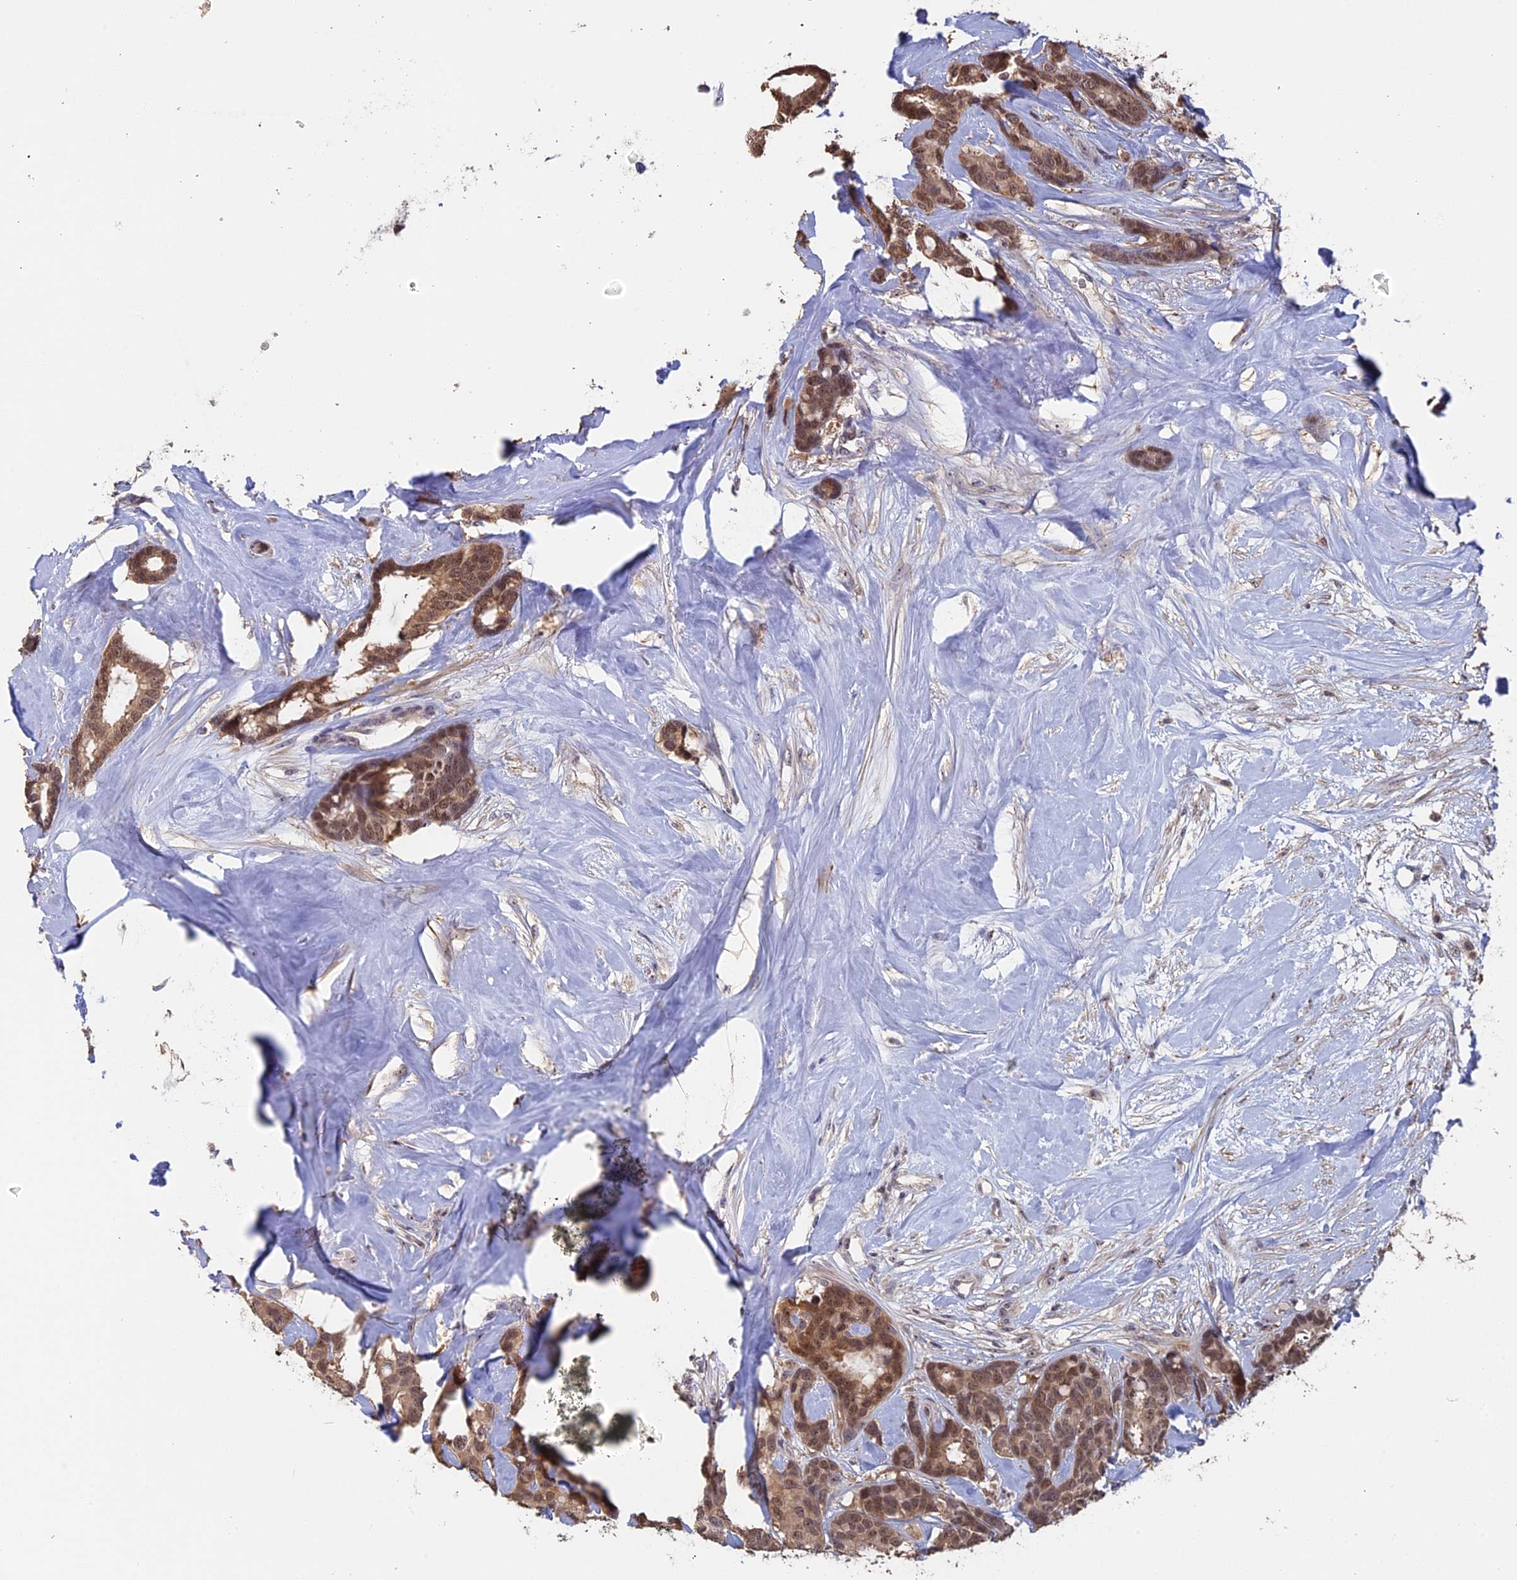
{"staining": {"intensity": "moderate", "quantity": ">75%", "location": "nuclear"}, "tissue": "breast cancer", "cell_type": "Tumor cells", "image_type": "cancer", "snomed": [{"axis": "morphology", "description": "Duct carcinoma"}, {"axis": "topography", "description": "Breast"}], "caption": "Protein analysis of breast cancer (intraductal carcinoma) tissue displays moderate nuclear positivity in about >75% of tumor cells.", "gene": "FAM98C", "patient": {"sex": "female", "age": 87}}